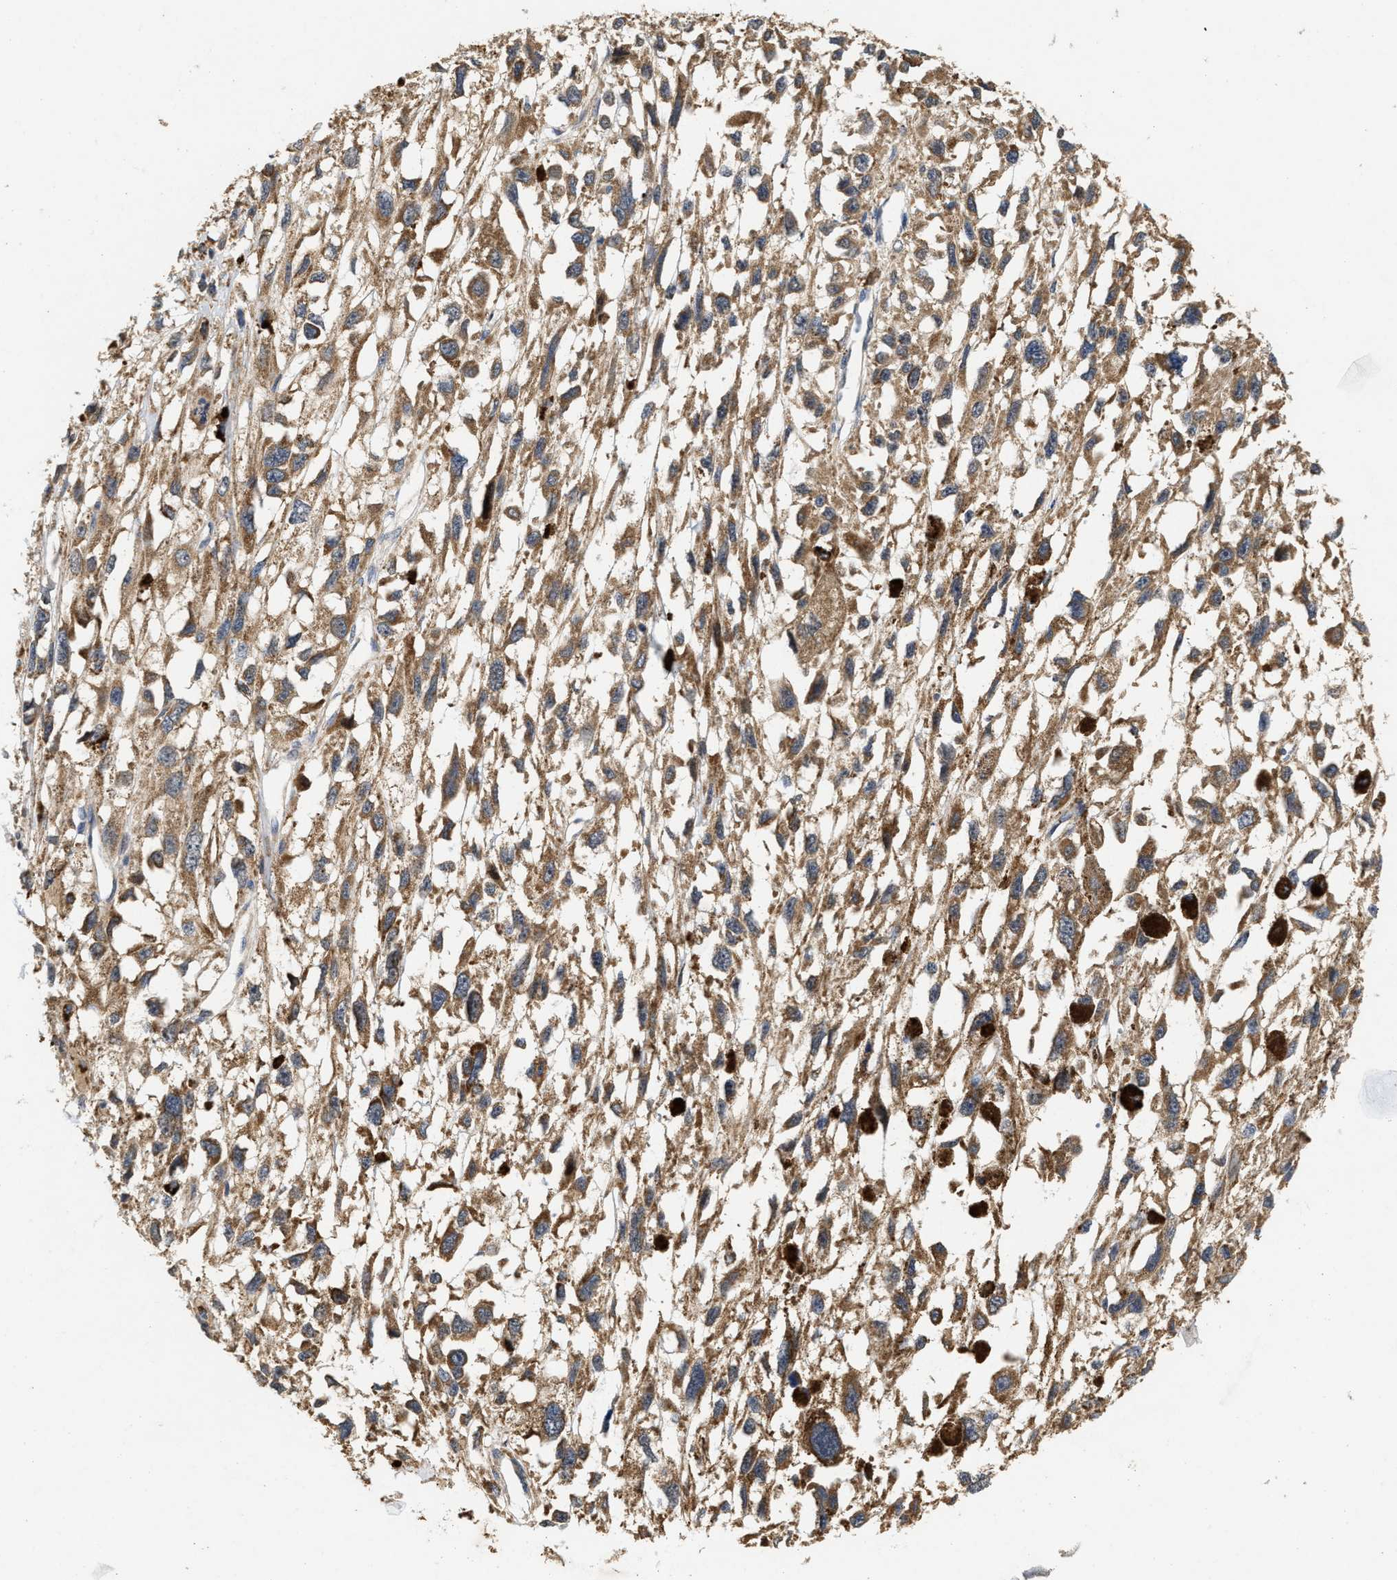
{"staining": {"intensity": "moderate", "quantity": ">75%", "location": "cytoplasmic/membranous"}, "tissue": "melanoma", "cell_type": "Tumor cells", "image_type": "cancer", "snomed": [{"axis": "morphology", "description": "Malignant melanoma, Metastatic site"}, {"axis": "topography", "description": "Lymph node"}], "caption": "Immunohistochemistry (IHC) histopathology image of neoplastic tissue: human malignant melanoma (metastatic site) stained using immunohistochemistry (IHC) exhibits medium levels of moderate protein expression localized specifically in the cytoplasmic/membranous of tumor cells, appearing as a cytoplasmic/membranous brown color.", "gene": "SCYL2", "patient": {"sex": "male", "age": 59}}